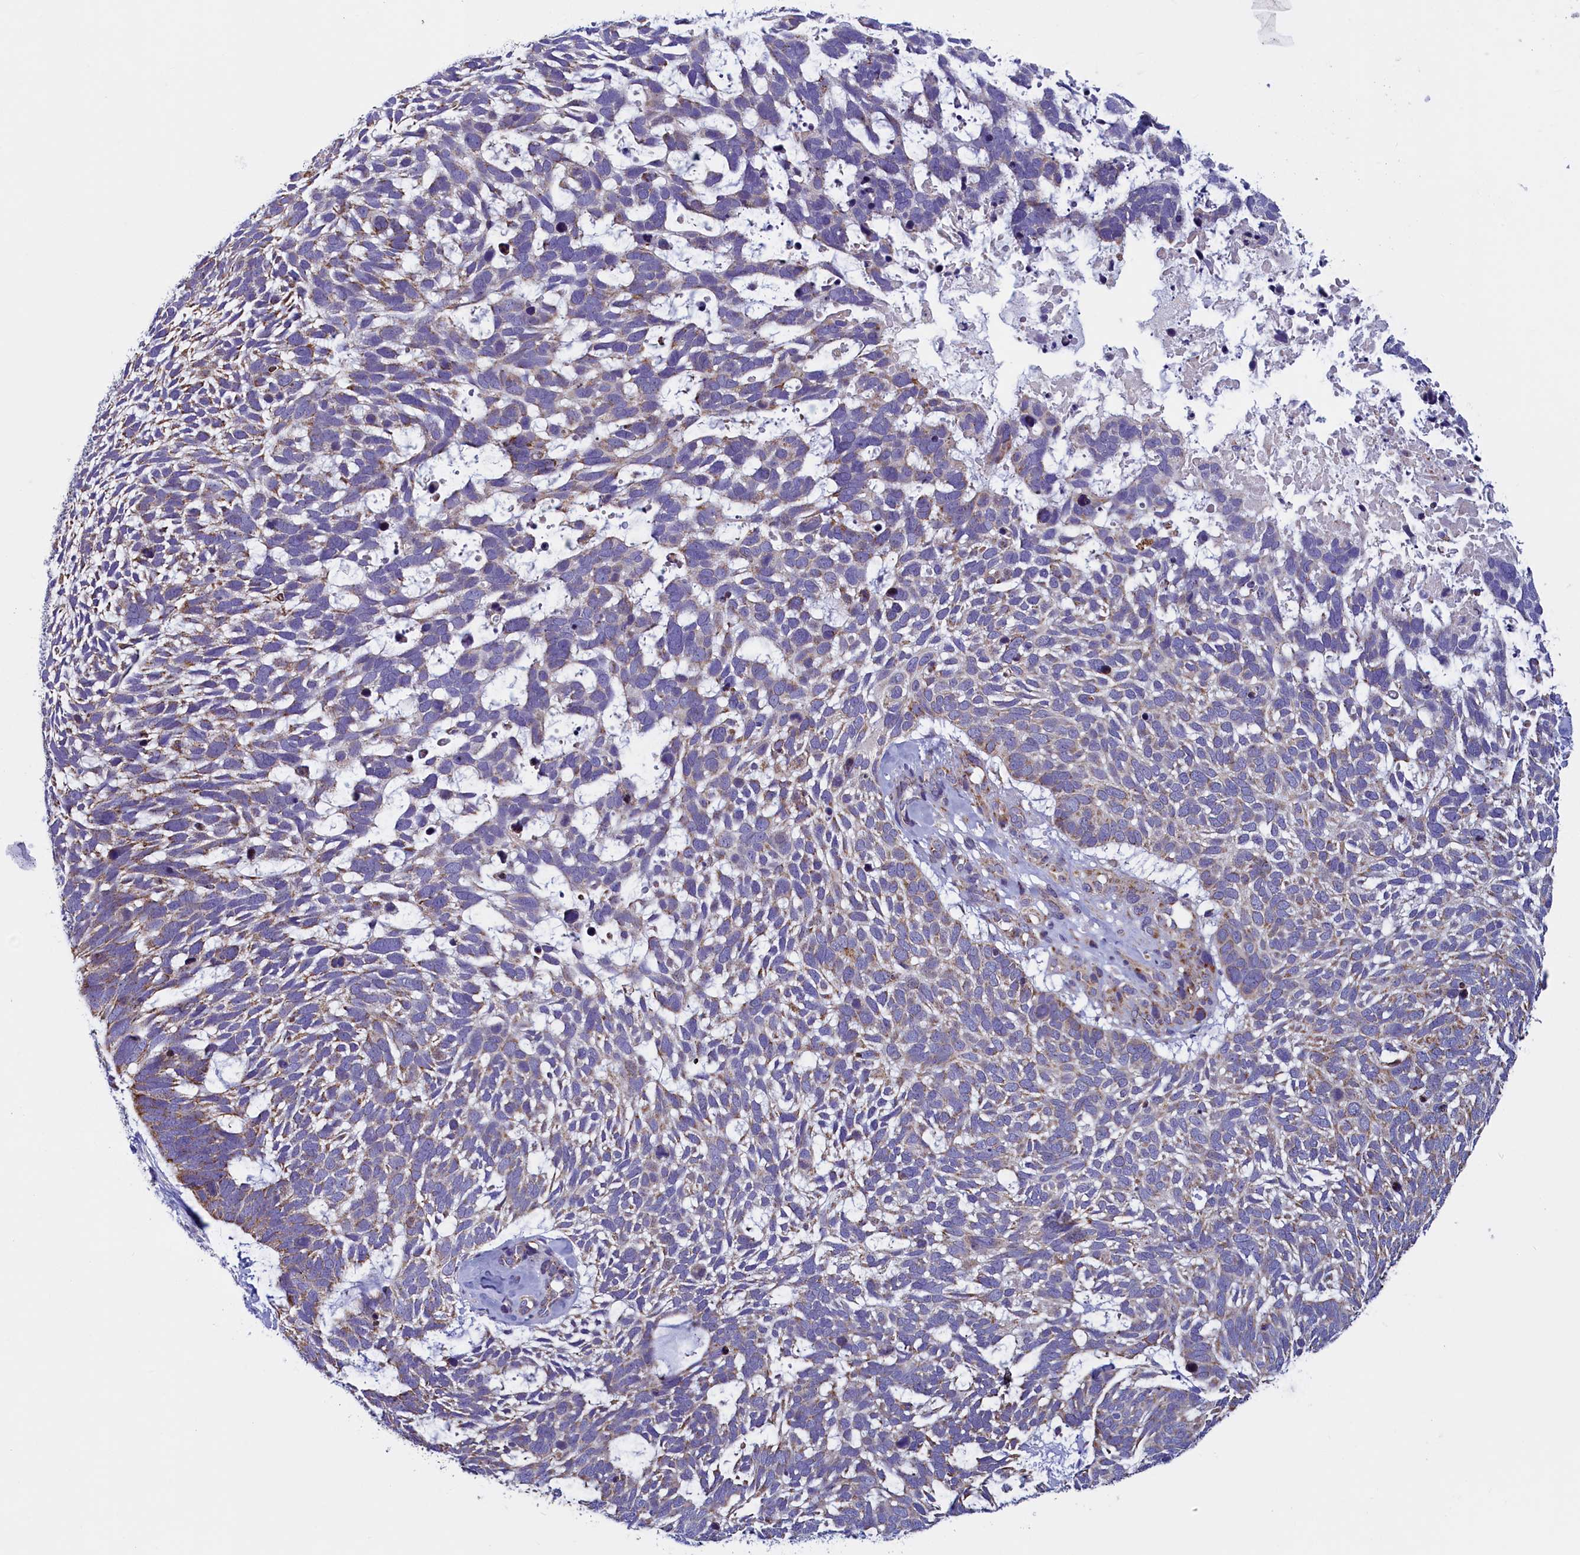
{"staining": {"intensity": "weak", "quantity": "25%-75%", "location": "cytoplasmic/membranous"}, "tissue": "skin cancer", "cell_type": "Tumor cells", "image_type": "cancer", "snomed": [{"axis": "morphology", "description": "Basal cell carcinoma"}, {"axis": "topography", "description": "Skin"}], "caption": "There is low levels of weak cytoplasmic/membranous staining in tumor cells of skin cancer, as demonstrated by immunohistochemical staining (brown color).", "gene": "IFT122", "patient": {"sex": "male", "age": 88}}